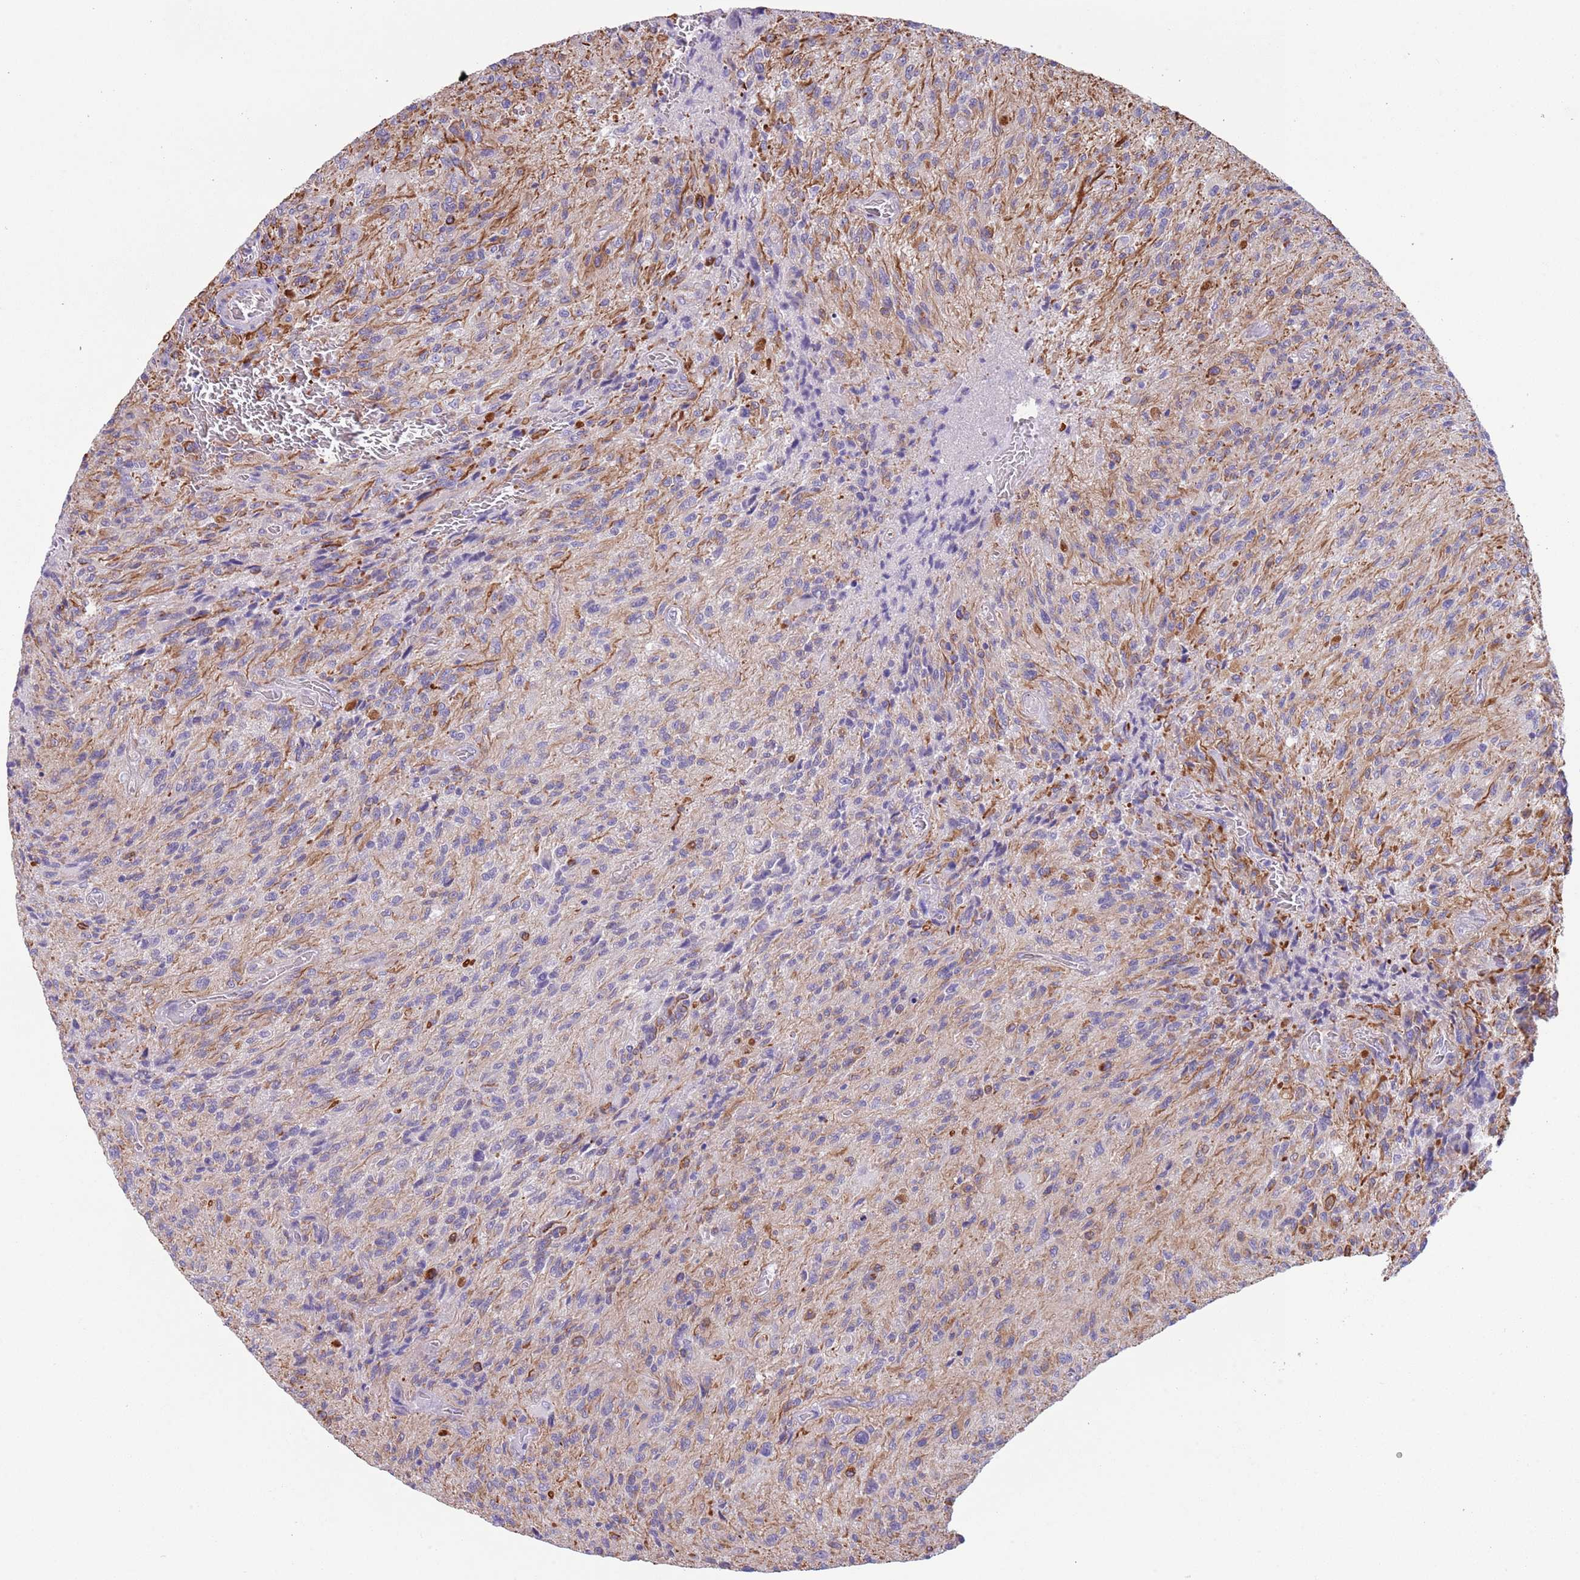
{"staining": {"intensity": "moderate", "quantity": "25%-75%", "location": "cytoplasmic/membranous"}, "tissue": "glioma", "cell_type": "Tumor cells", "image_type": "cancer", "snomed": [{"axis": "morphology", "description": "Normal tissue, NOS"}, {"axis": "morphology", "description": "Glioma, malignant, High grade"}, {"axis": "topography", "description": "Cerebral cortex"}], "caption": "IHC histopathology image of neoplastic tissue: malignant glioma (high-grade) stained using immunohistochemistry demonstrates medium levels of moderate protein expression localized specifically in the cytoplasmic/membranous of tumor cells, appearing as a cytoplasmic/membranous brown color.", "gene": "TSGA13", "patient": {"sex": "male", "age": 56}}